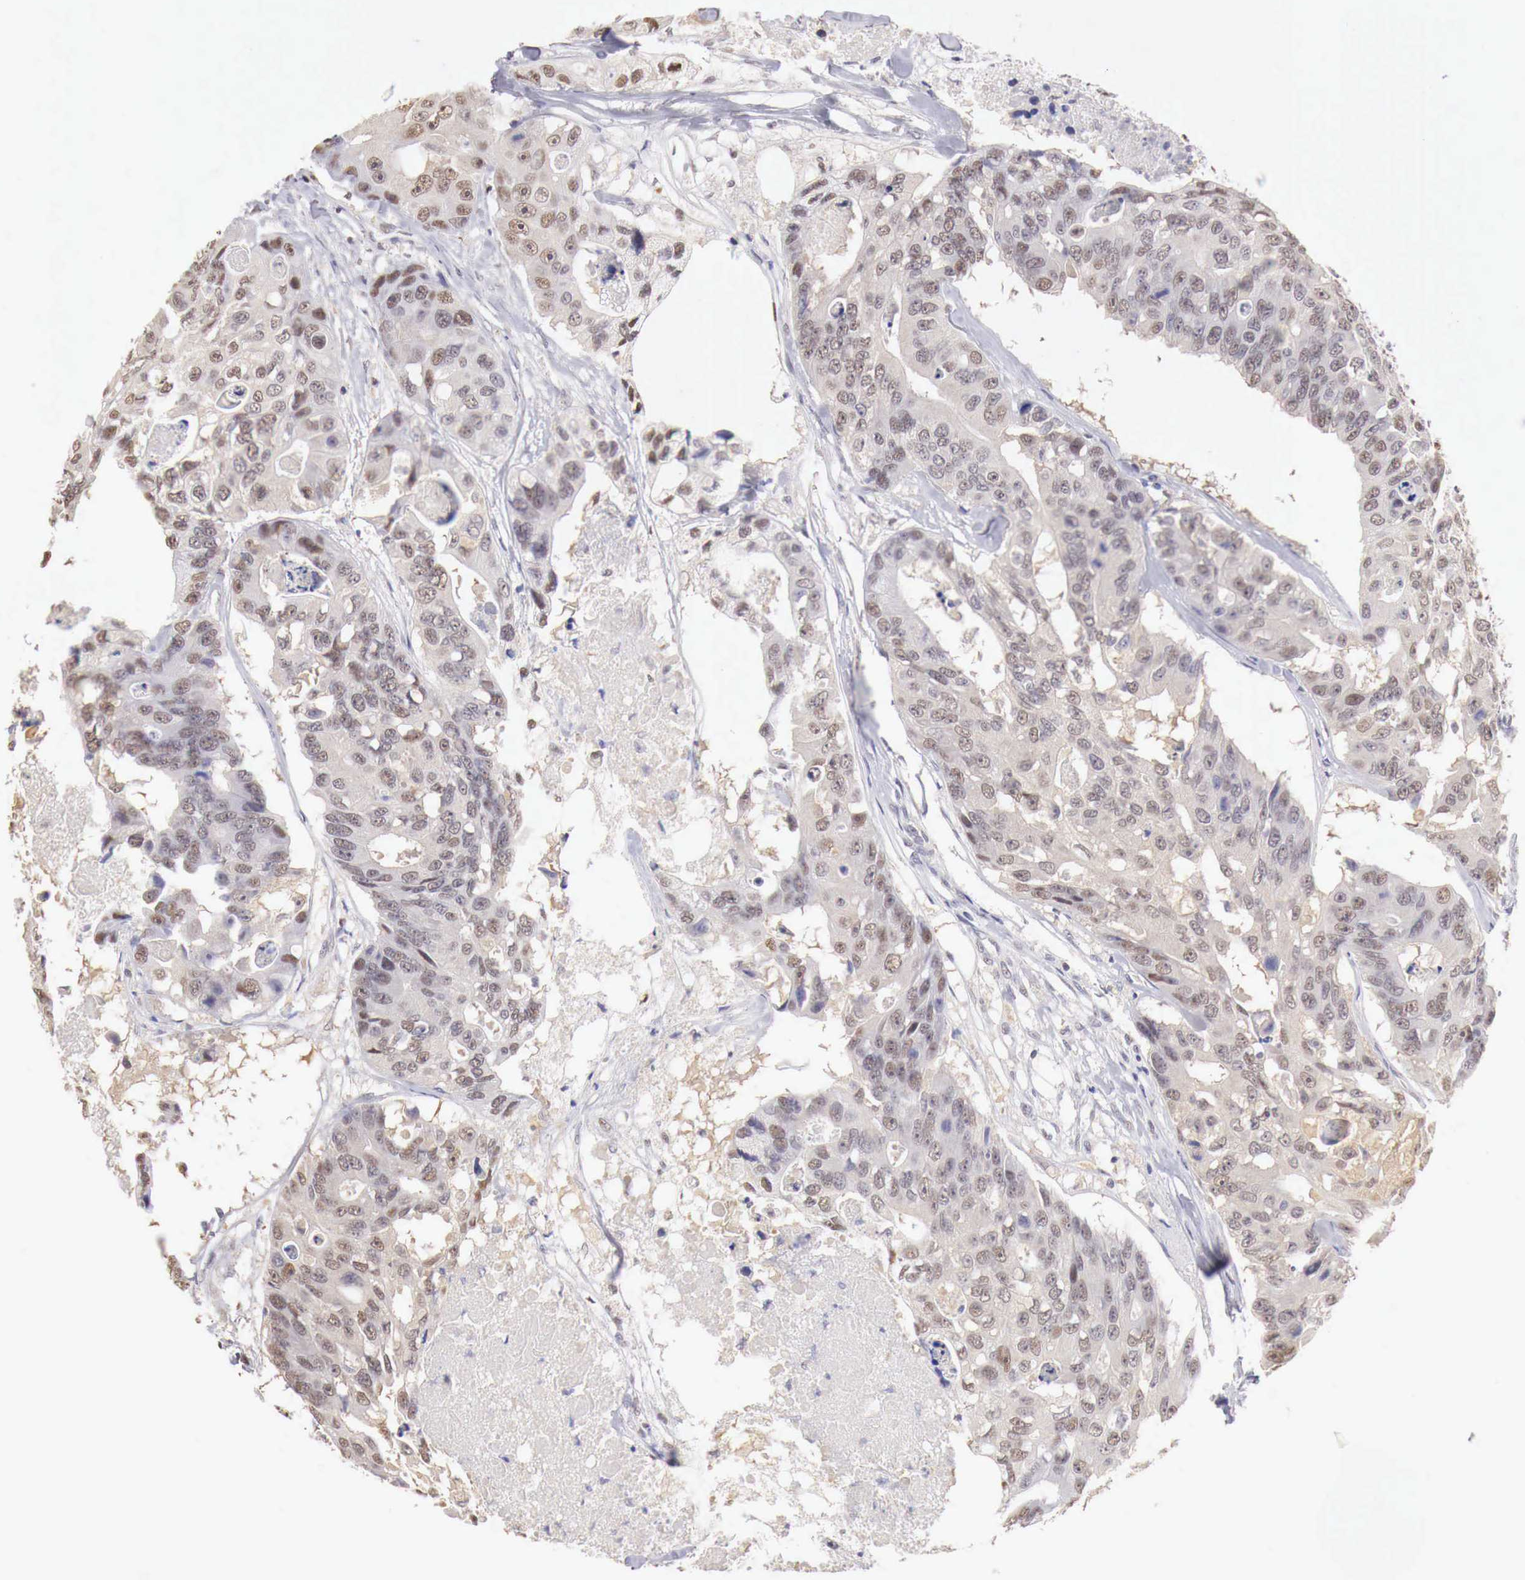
{"staining": {"intensity": "moderate", "quantity": "25%-75%", "location": "nuclear"}, "tissue": "colorectal cancer", "cell_type": "Tumor cells", "image_type": "cancer", "snomed": [{"axis": "morphology", "description": "Adenocarcinoma, NOS"}, {"axis": "topography", "description": "Colon"}], "caption": "Protein staining of colorectal adenocarcinoma tissue reveals moderate nuclear positivity in about 25%-75% of tumor cells.", "gene": "UBA1", "patient": {"sex": "female", "age": 86}}